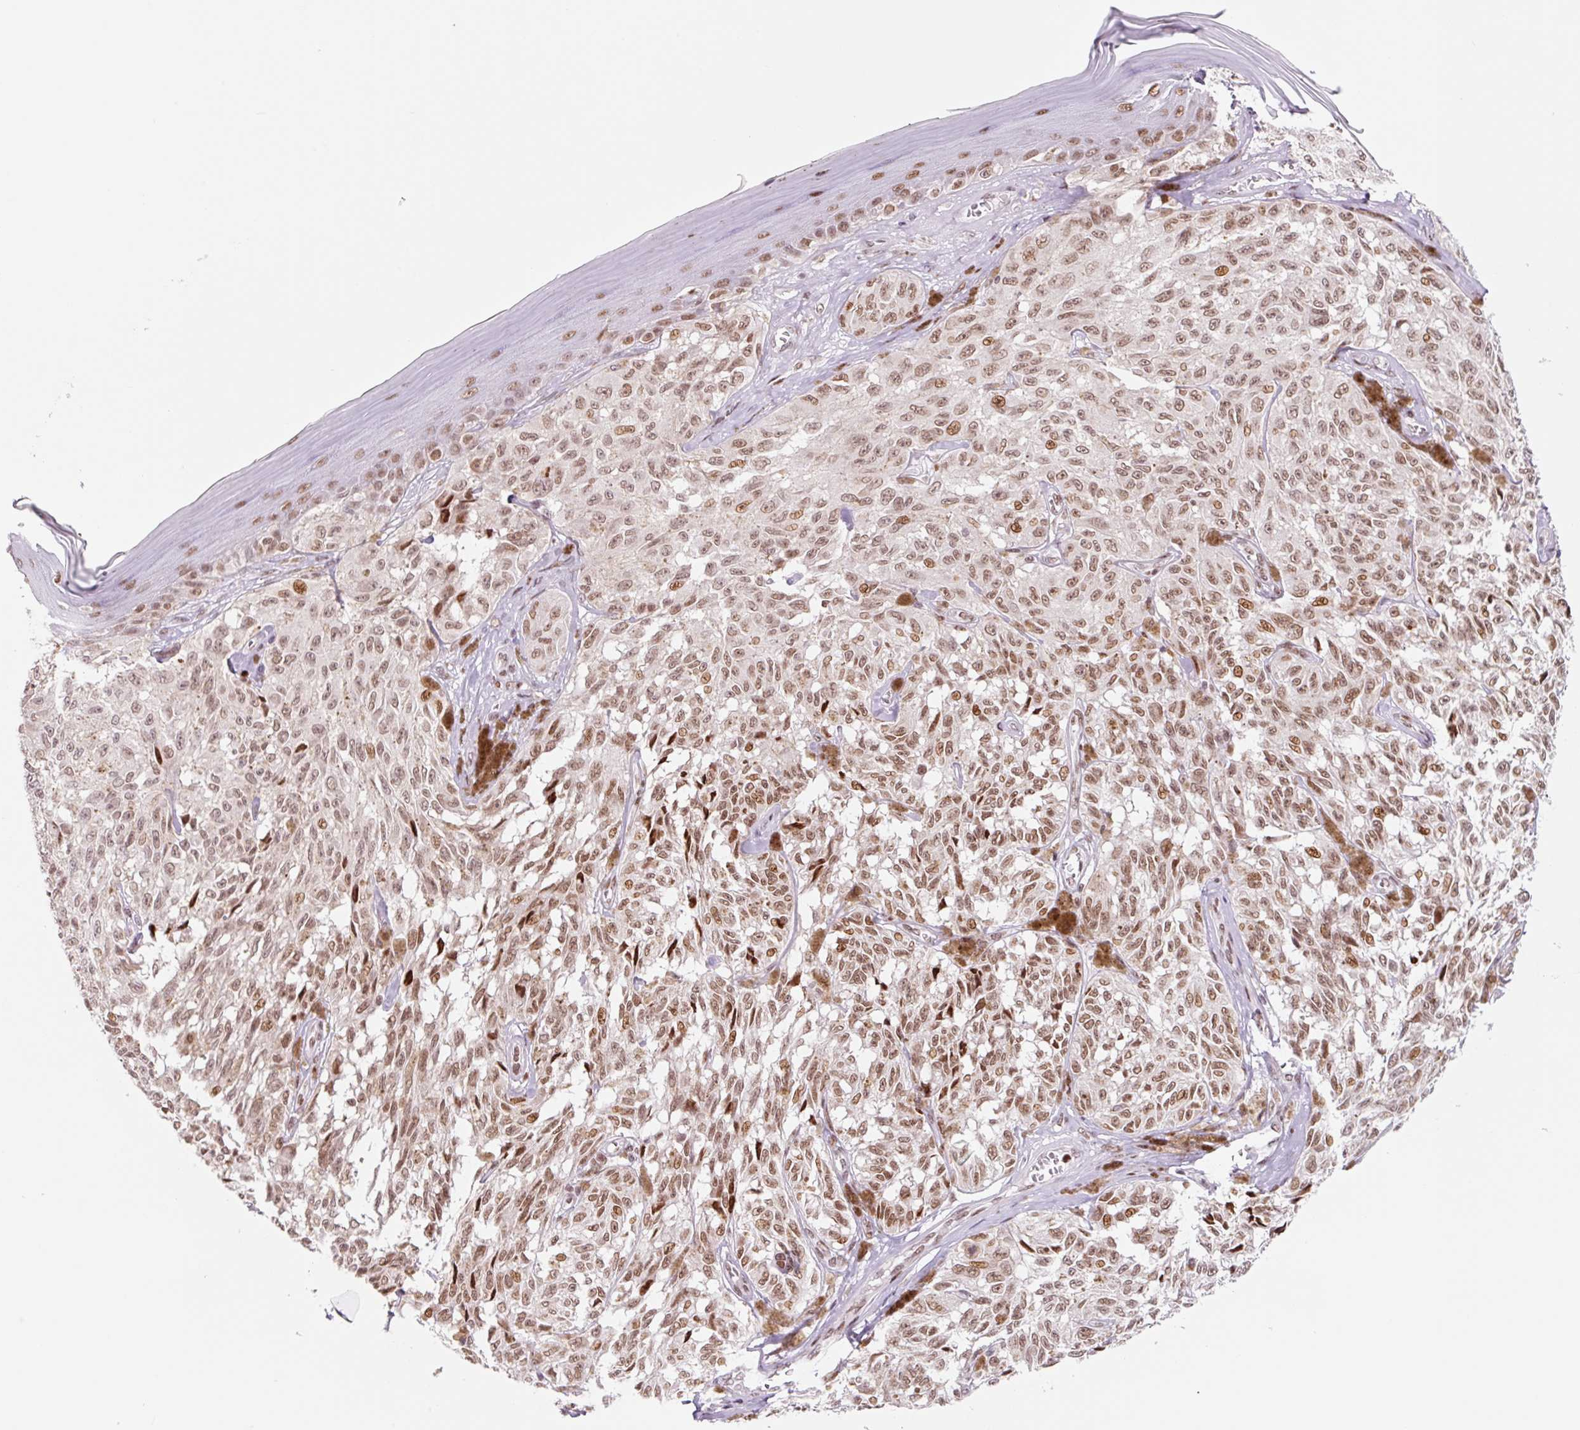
{"staining": {"intensity": "moderate", "quantity": ">75%", "location": "nuclear"}, "tissue": "melanoma", "cell_type": "Tumor cells", "image_type": "cancer", "snomed": [{"axis": "morphology", "description": "Malignant melanoma, NOS"}, {"axis": "topography", "description": "Skin"}], "caption": "Immunohistochemistry staining of malignant melanoma, which reveals medium levels of moderate nuclear expression in approximately >75% of tumor cells indicating moderate nuclear protein expression. The staining was performed using DAB (brown) for protein detection and nuclei were counterstained in hematoxylin (blue).", "gene": "CCNL2", "patient": {"sex": "male", "age": 68}}